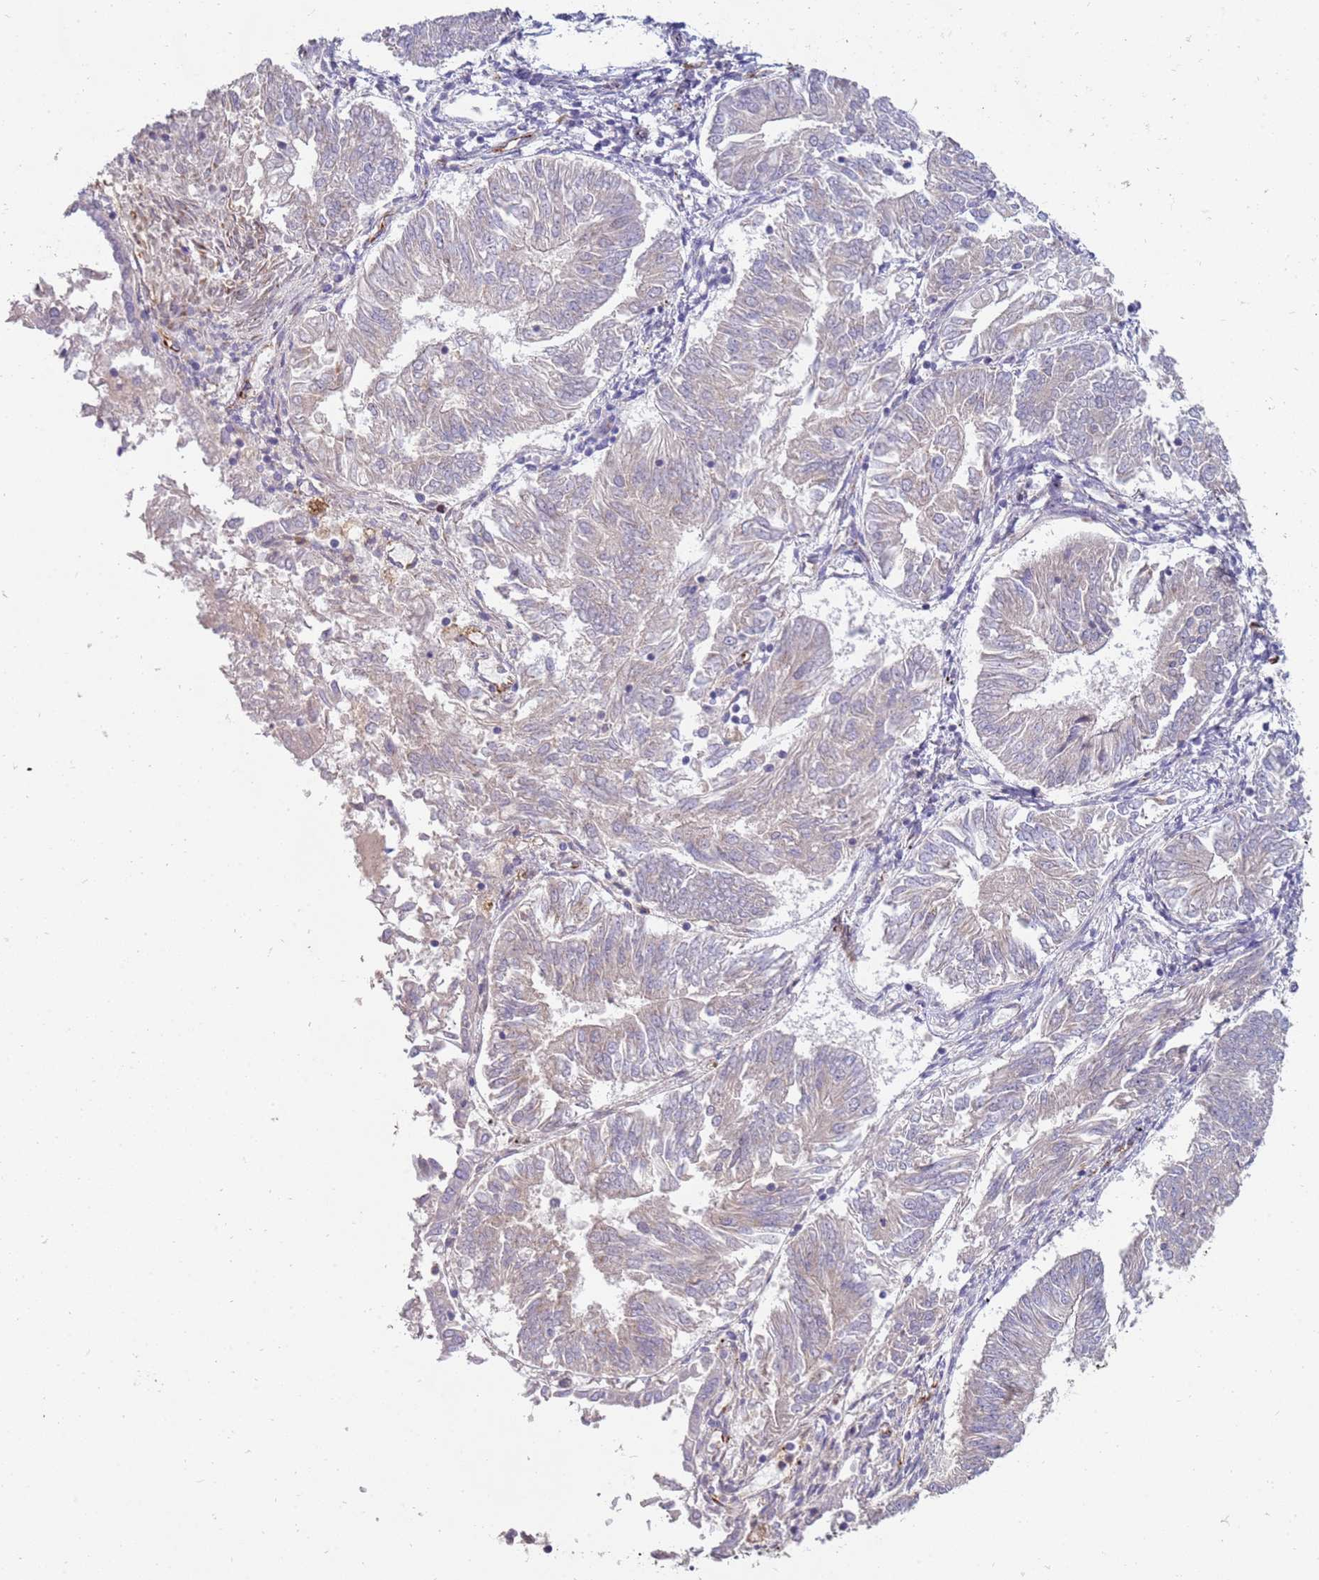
{"staining": {"intensity": "negative", "quantity": "none", "location": "none"}, "tissue": "endometrial cancer", "cell_type": "Tumor cells", "image_type": "cancer", "snomed": [{"axis": "morphology", "description": "Adenocarcinoma, NOS"}, {"axis": "topography", "description": "Endometrium"}], "caption": "This is an immunohistochemistry micrograph of human adenocarcinoma (endometrial). There is no positivity in tumor cells.", "gene": "NMUR2", "patient": {"sex": "female", "age": 58}}